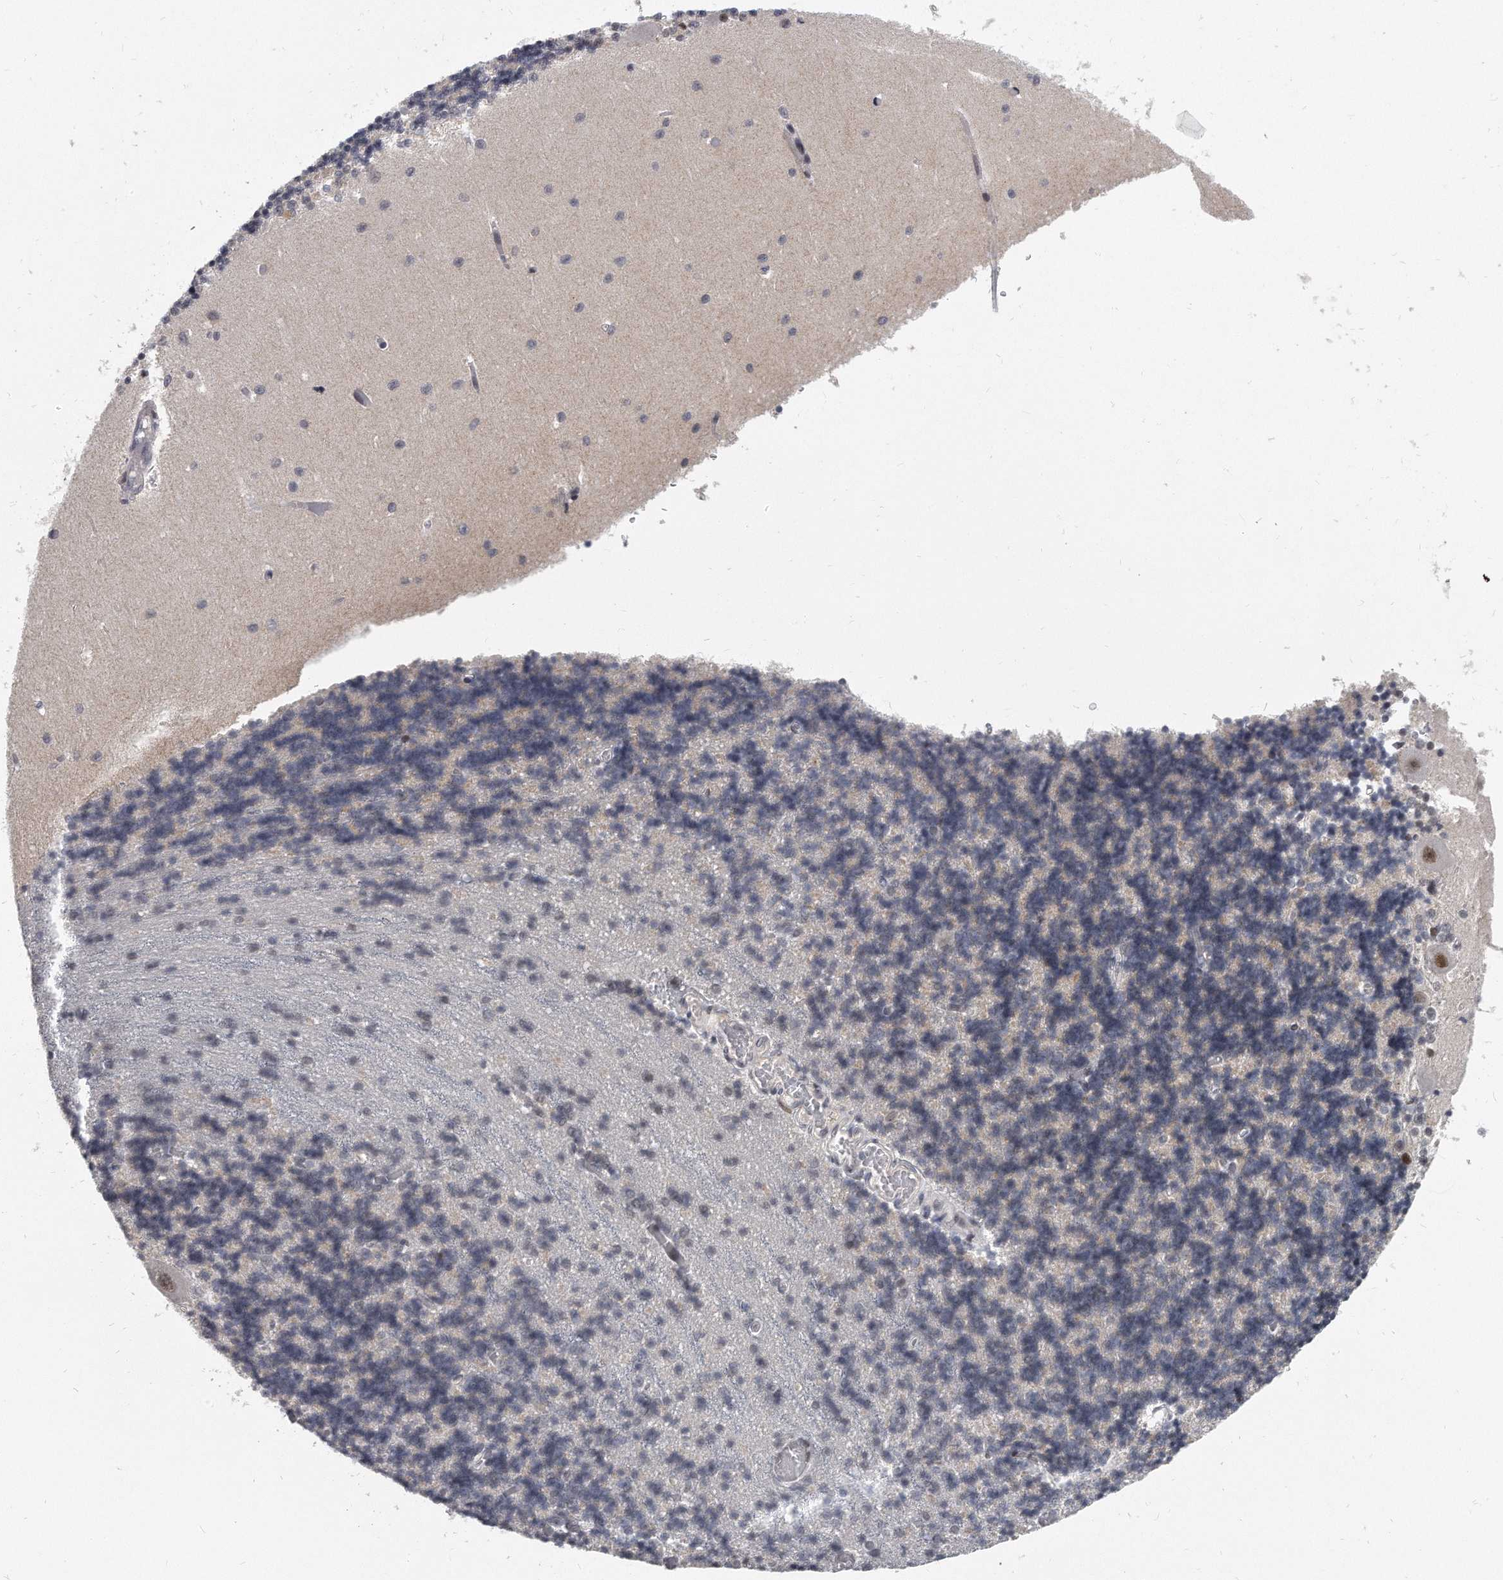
{"staining": {"intensity": "negative", "quantity": "none", "location": "none"}, "tissue": "cerebellum", "cell_type": "Cells in granular layer", "image_type": "normal", "snomed": [{"axis": "morphology", "description": "Normal tissue, NOS"}, {"axis": "topography", "description": "Cerebellum"}], "caption": "Immunohistochemistry (IHC) of normal cerebellum demonstrates no staining in cells in granular layer. Brightfield microscopy of IHC stained with DAB (brown) and hematoxylin (blue), captured at high magnification.", "gene": "TFCP2L1", "patient": {"sex": "male", "age": 37}}